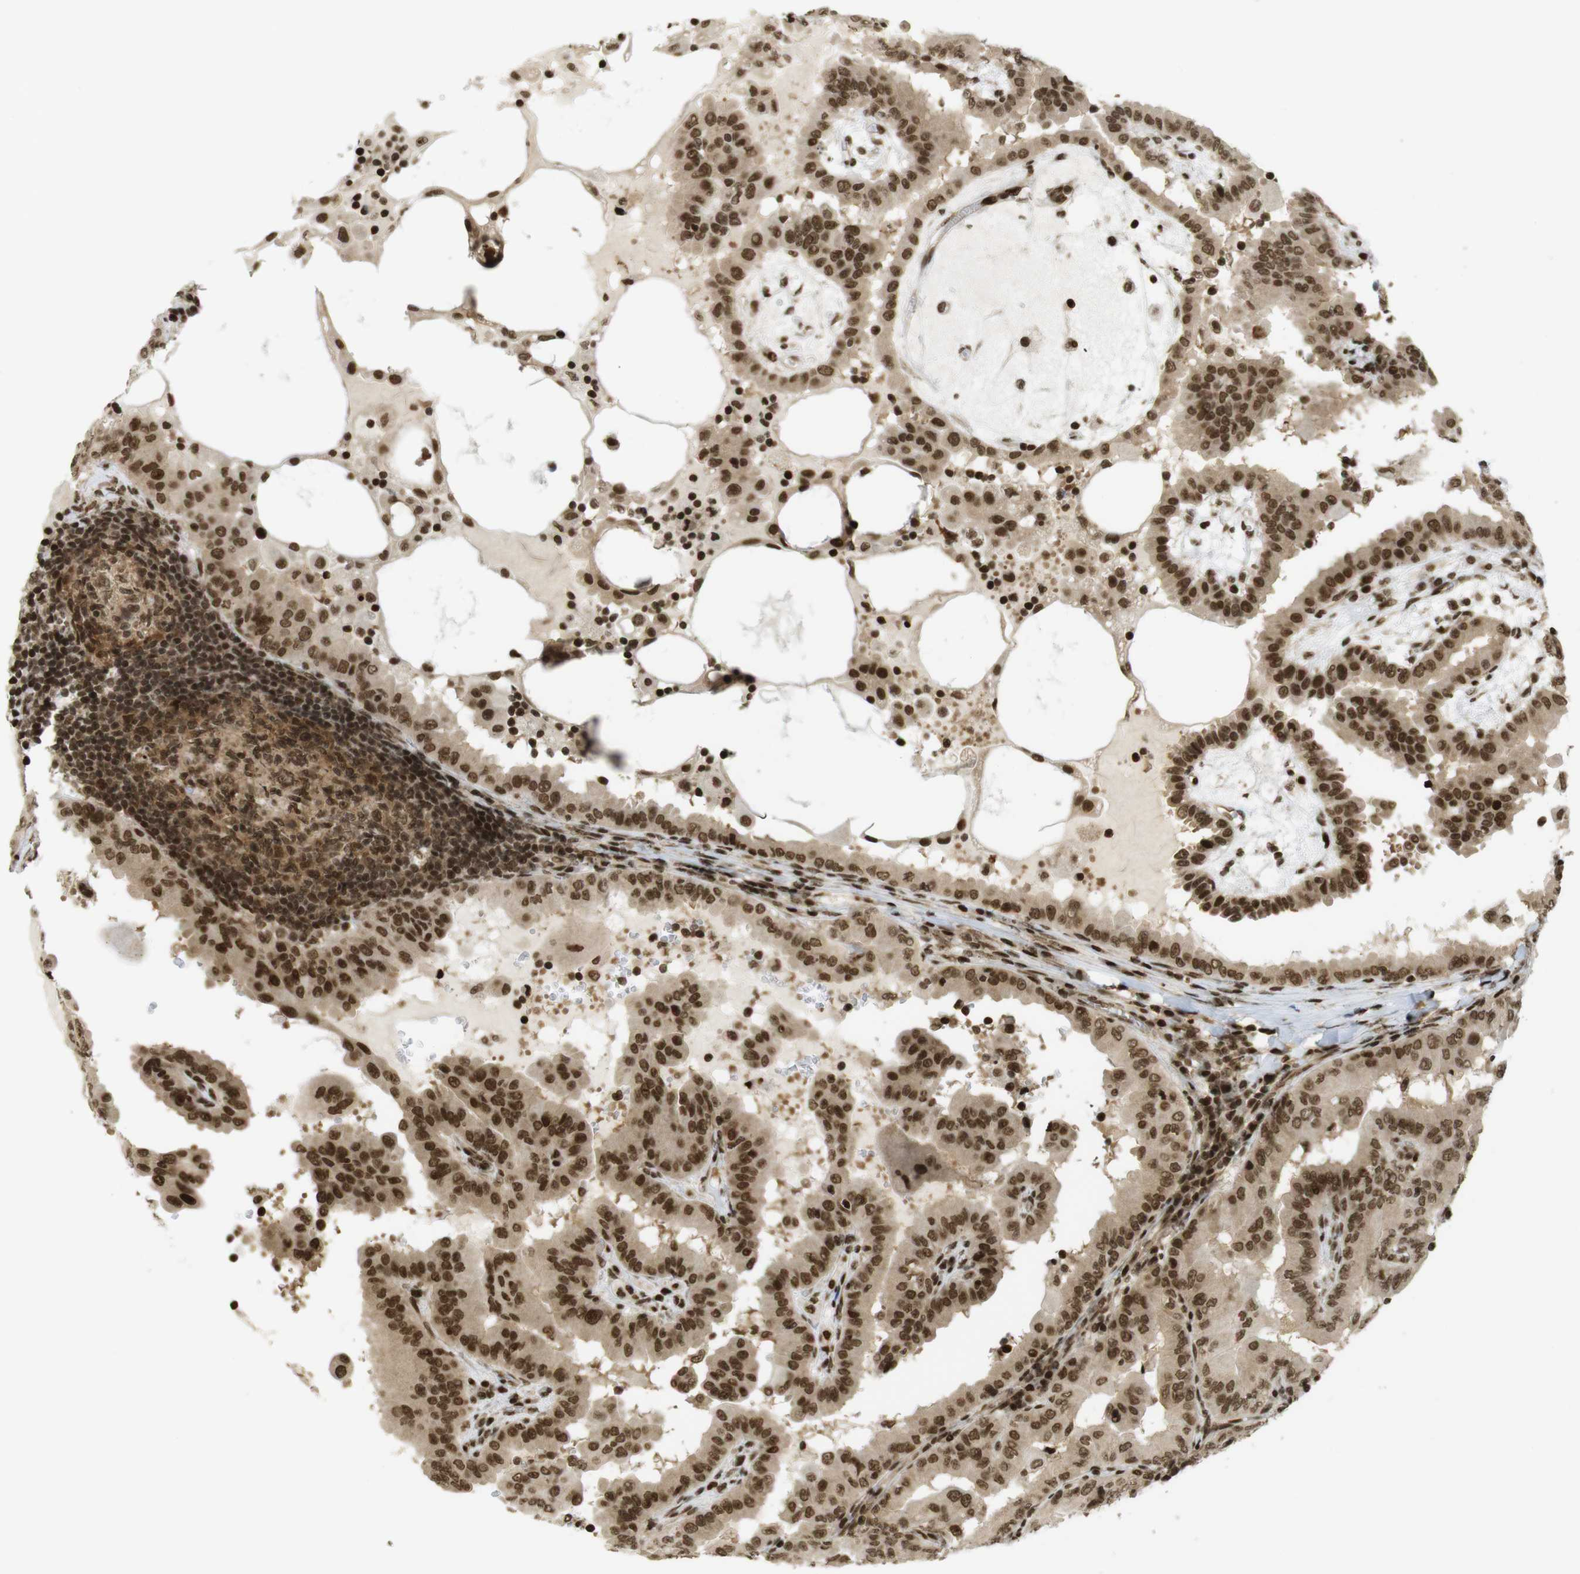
{"staining": {"intensity": "moderate", "quantity": ">75%", "location": "cytoplasmic/membranous,nuclear"}, "tissue": "thyroid cancer", "cell_type": "Tumor cells", "image_type": "cancer", "snomed": [{"axis": "morphology", "description": "Papillary adenocarcinoma, NOS"}, {"axis": "topography", "description": "Thyroid gland"}], "caption": "This photomicrograph exhibits immunohistochemistry staining of thyroid papillary adenocarcinoma, with medium moderate cytoplasmic/membranous and nuclear positivity in about >75% of tumor cells.", "gene": "RUVBL2", "patient": {"sex": "male", "age": 33}}